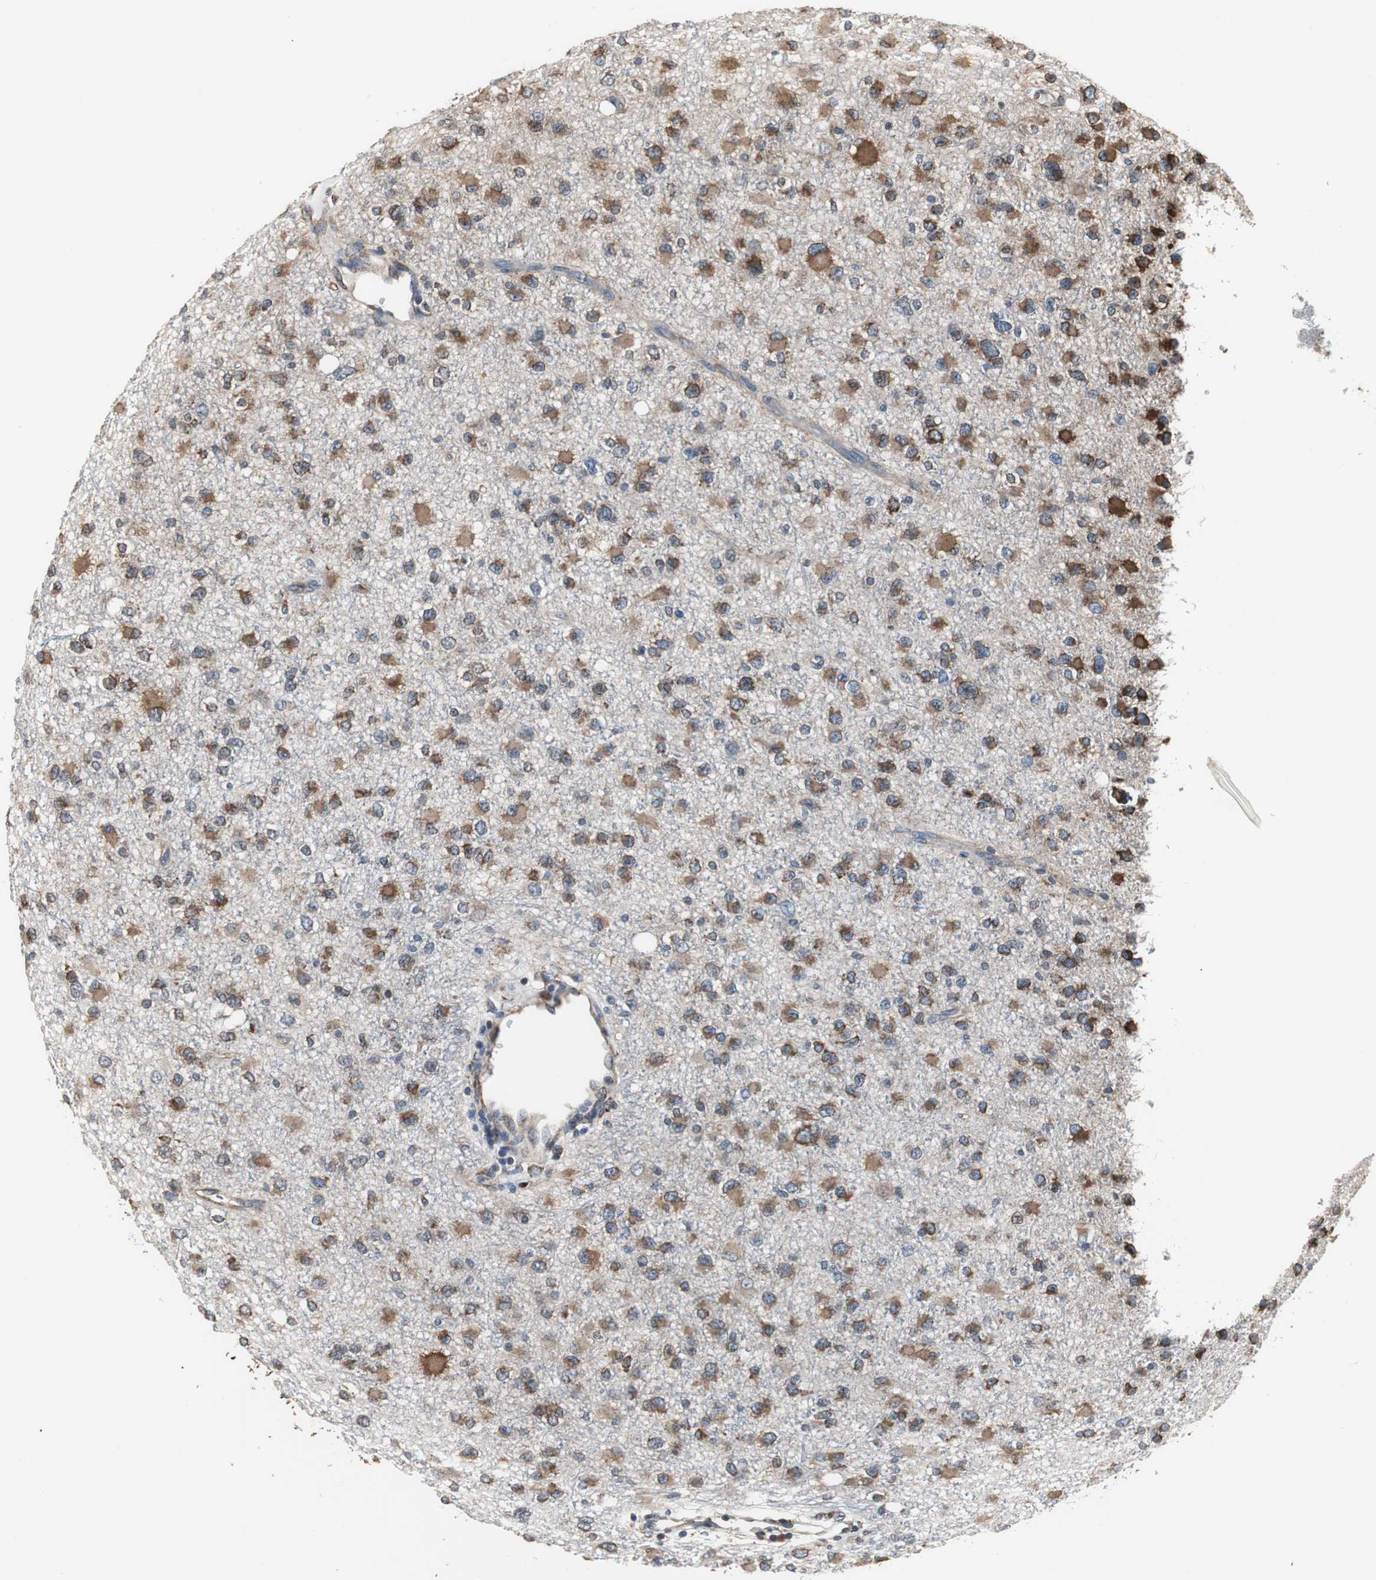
{"staining": {"intensity": "moderate", "quantity": ">75%", "location": "cytoplasmic/membranous"}, "tissue": "glioma", "cell_type": "Tumor cells", "image_type": "cancer", "snomed": [{"axis": "morphology", "description": "Glioma, malignant, Low grade"}, {"axis": "topography", "description": "Brain"}], "caption": "A high-resolution image shows immunohistochemistry (IHC) staining of low-grade glioma (malignant), which exhibits moderate cytoplasmic/membranous expression in about >75% of tumor cells.", "gene": "CALU", "patient": {"sex": "male", "age": 42}}